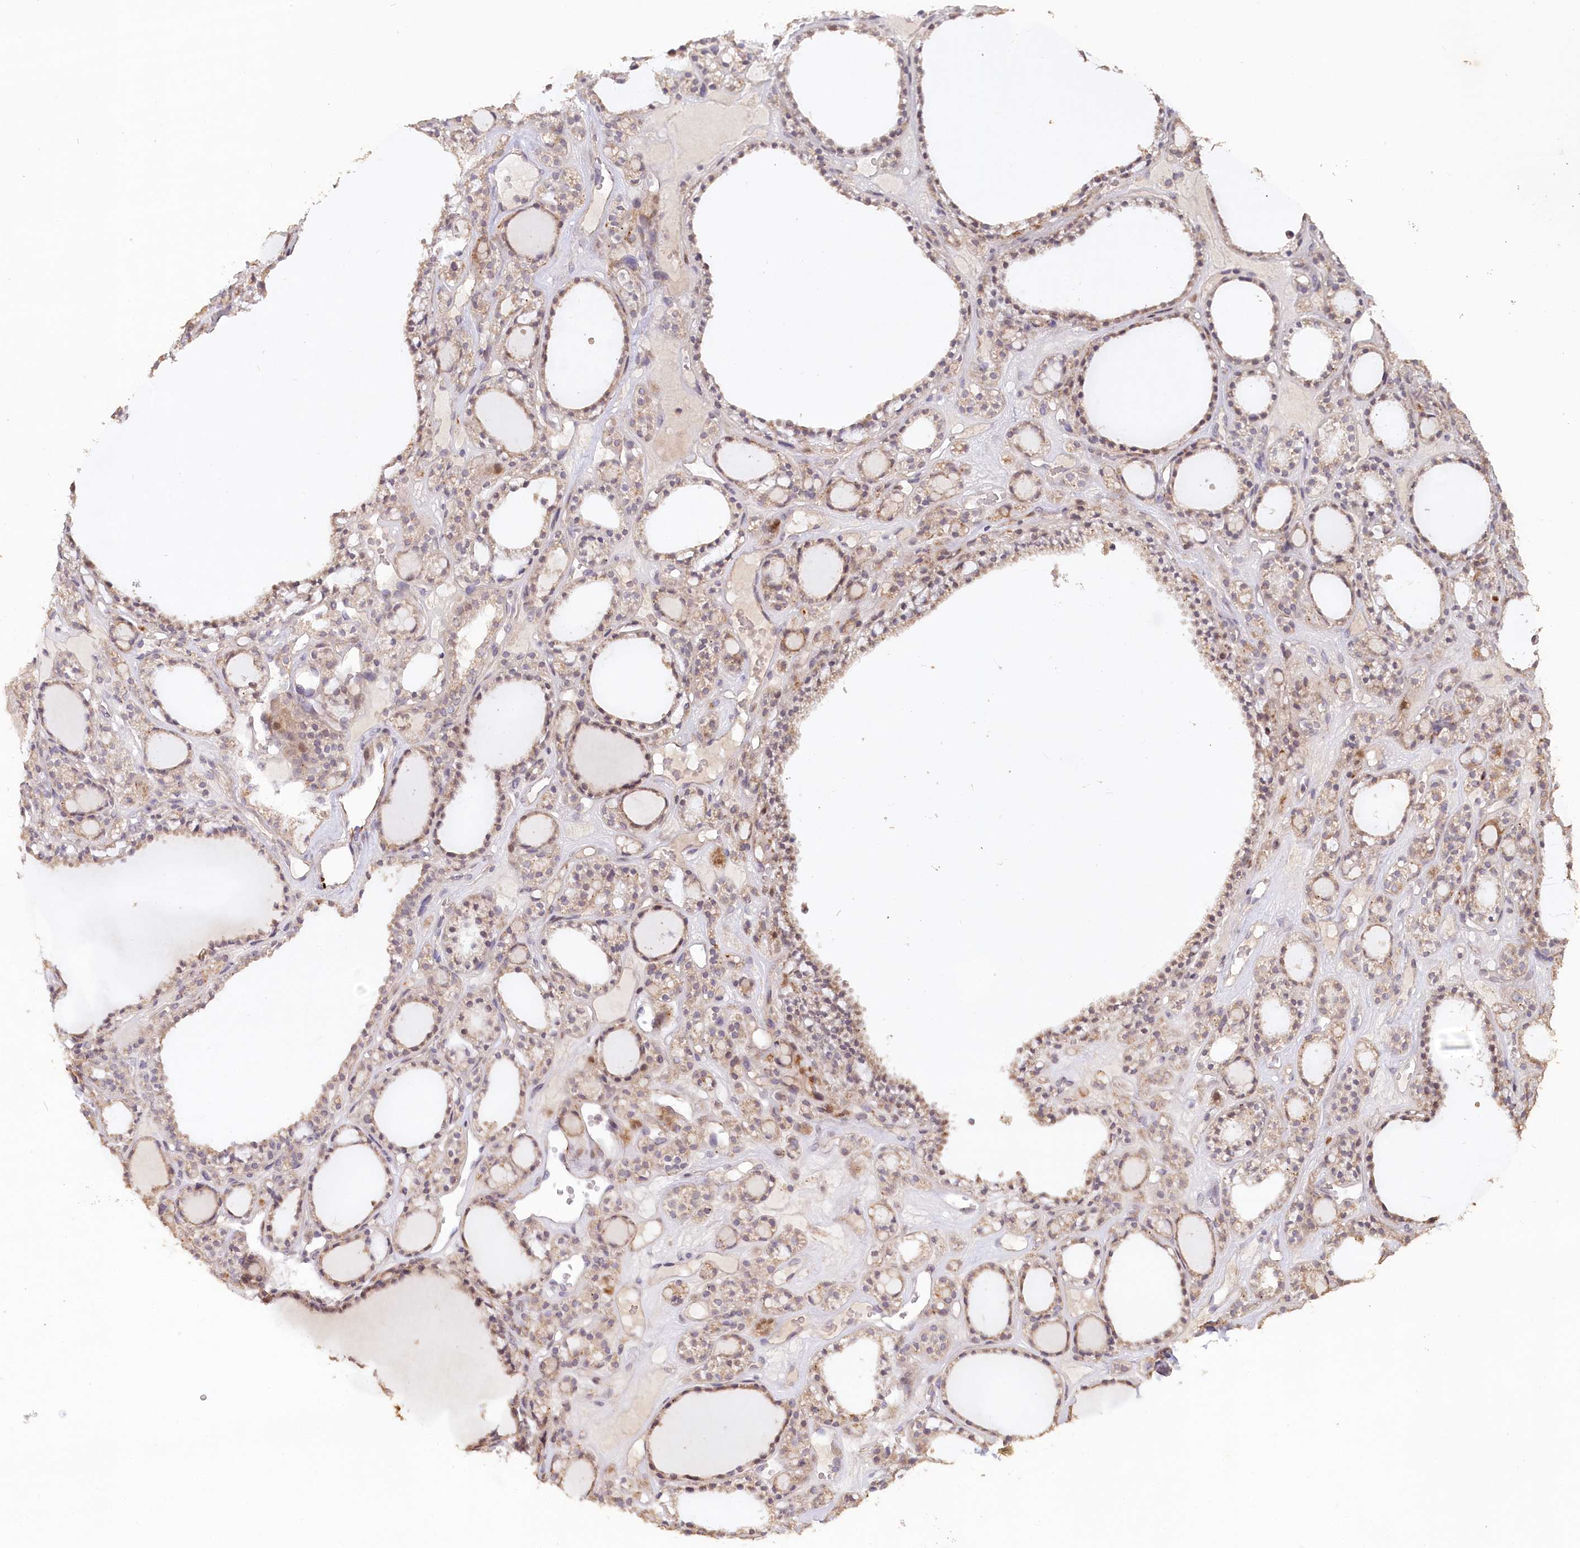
{"staining": {"intensity": "moderate", "quantity": ">75%", "location": "cytoplasmic/membranous"}, "tissue": "thyroid gland", "cell_type": "Glandular cells", "image_type": "normal", "snomed": [{"axis": "morphology", "description": "Normal tissue, NOS"}, {"axis": "topography", "description": "Thyroid gland"}], "caption": "A brown stain shows moderate cytoplasmic/membranous staining of a protein in glandular cells of unremarkable human thyroid gland. Nuclei are stained in blue.", "gene": "IRAK1BP1", "patient": {"sex": "female", "age": 28}}